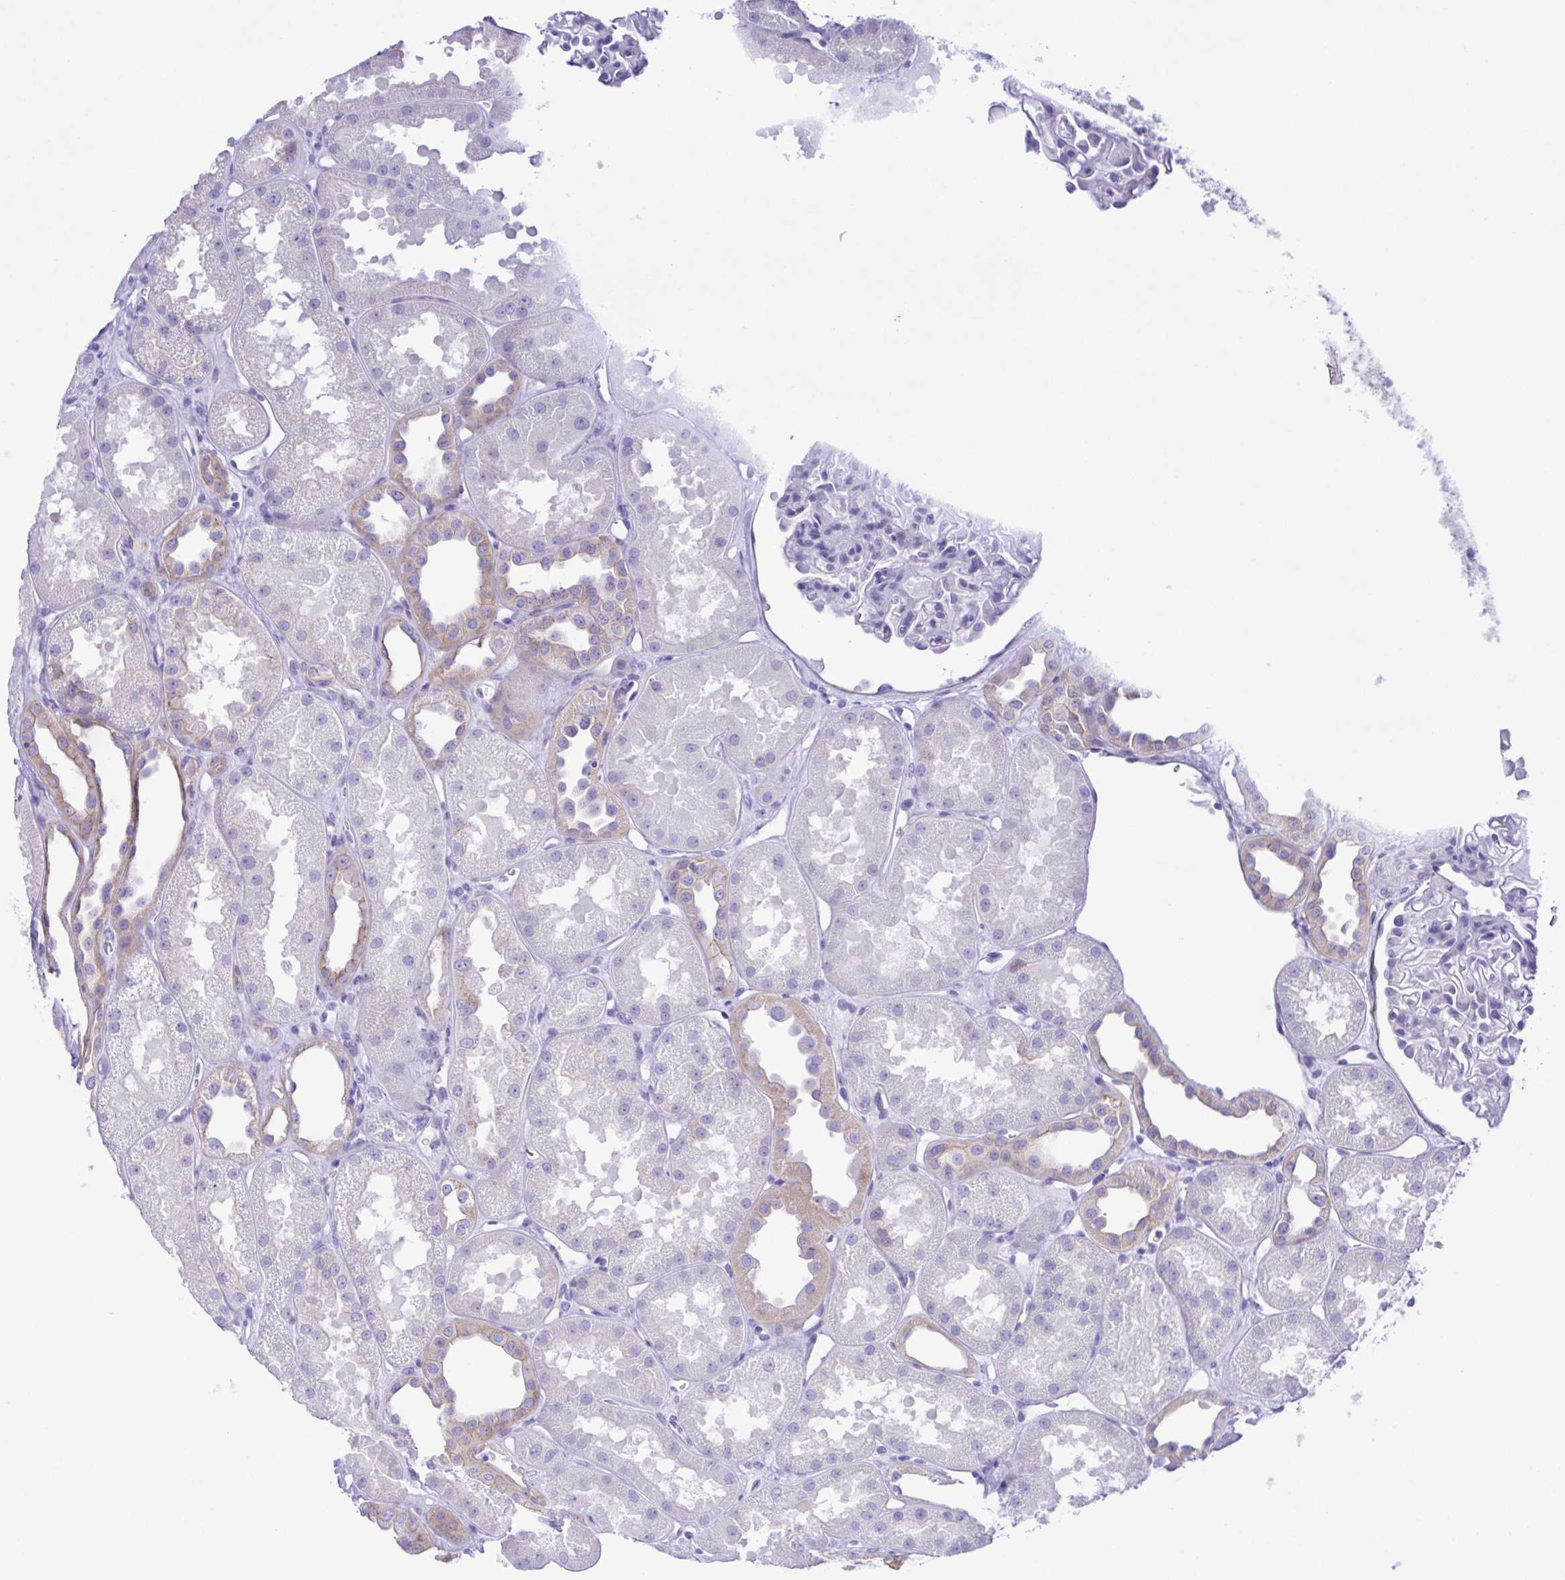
{"staining": {"intensity": "negative", "quantity": "none", "location": "none"}, "tissue": "kidney", "cell_type": "Cells in glomeruli", "image_type": "normal", "snomed": [{"axis": "morphology", "description": "Normal tissue, NOS"}, {"axis": "topography", "description": "Kidney"}], "caption": "The histopathology image displays no significant positivity in cells in glomeruli of kidney. (DAB IHC, high magnification).", "gene": "CYP11A1", "patient": {"sex": "male", "age": 61}}